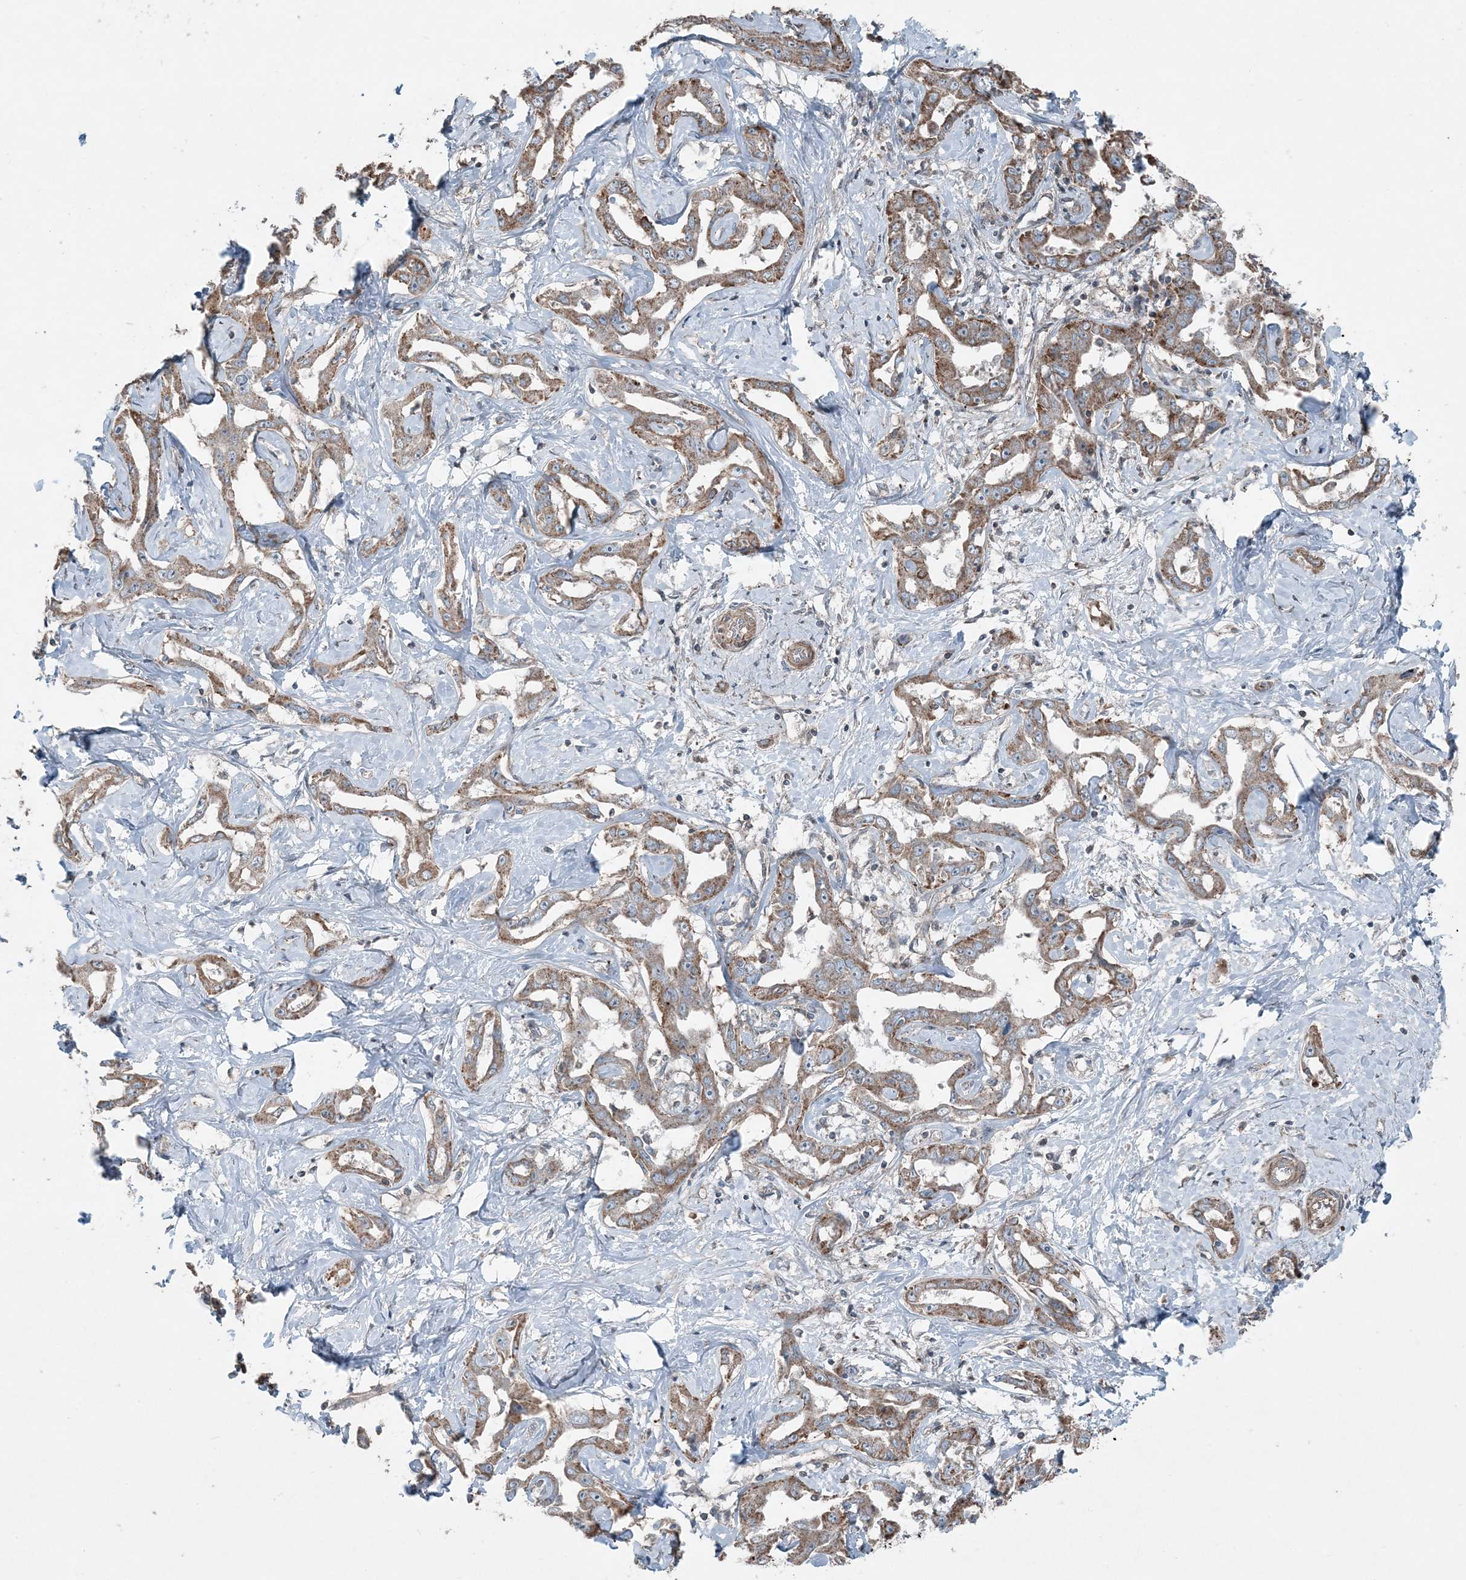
{"staining": {"intensity": "moderate", "quantity": ">75%", "location": "cytoplasmic/membranous"}, "tissue": "liver cancer", "cell_type": "Tumor cells", "image_type": "cancer", "snomed": [{"axis": "morphology", "description": "Cholangiocarcinoma"}, {"axis": "topography", "description": "Liver"}], "caption": "Moderate cytoplasmic/membranous staining is present in approximately >75% of tumor cells in cholangiocarcinoma (liver).", "gene": "KY", "patient": {"sex": "male", "age": 59}}